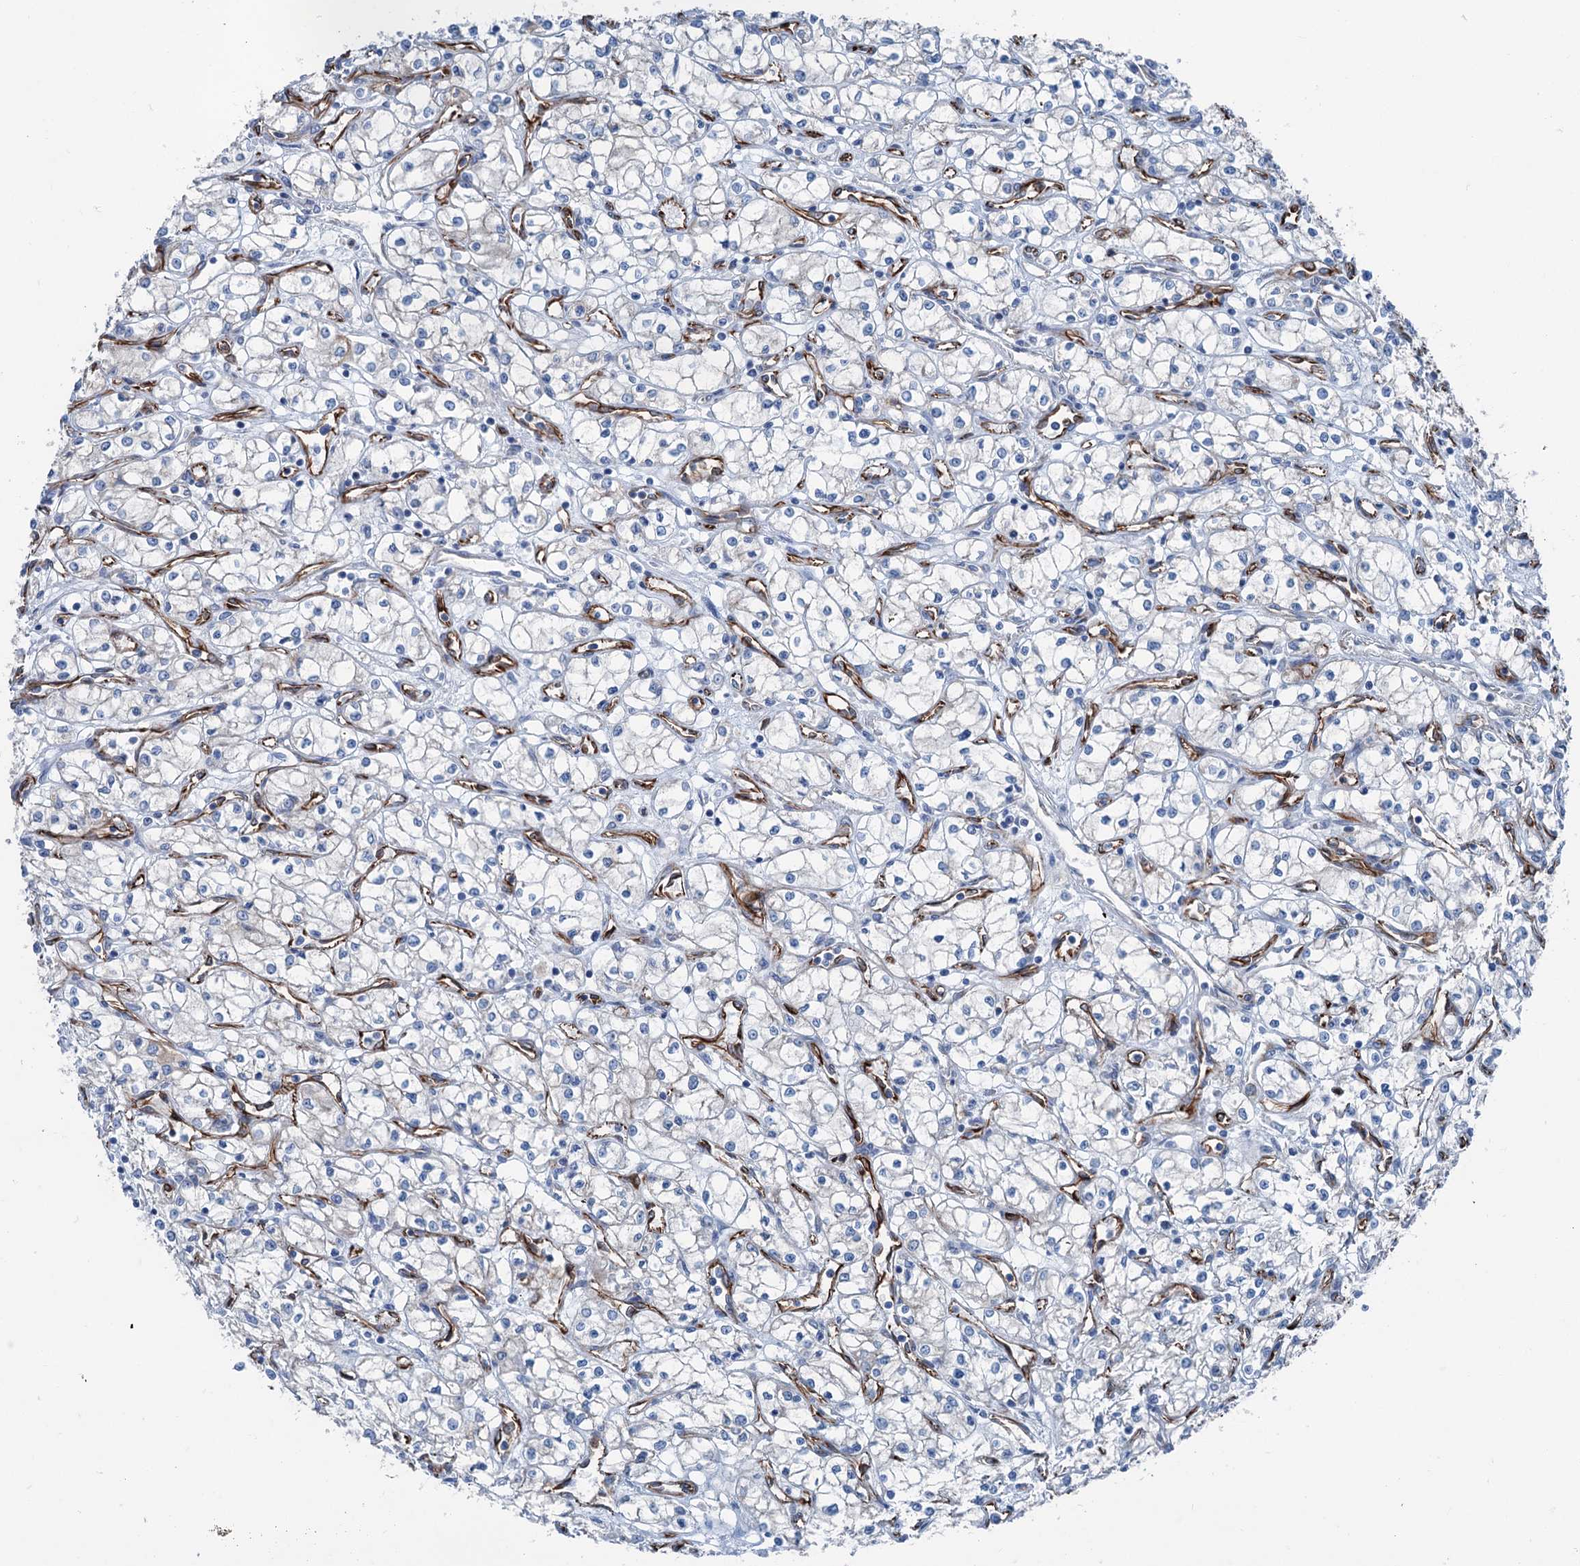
{"staining": {"intensity": "negative", "quantity": "none", "location": "none"}, "tissue": "renal cancer", "cell_type": "Tumor cells", "image_type": "cancer", "snomed": [{"axis": "morphology", "description": "Adenocarcinoma, NOS"}, {"axis": "topography", "description": "Kidney"}], "caption": "Protein analysis of renal adenocarcinoma displays no significant staining in tumor cells. (DAB (3,3'-diaminobenzidine) immunohistochemistry with hematoxylin counter stain).", "gene": "CALCOCO1", "patient": {"sex": "male", "age": 59}}